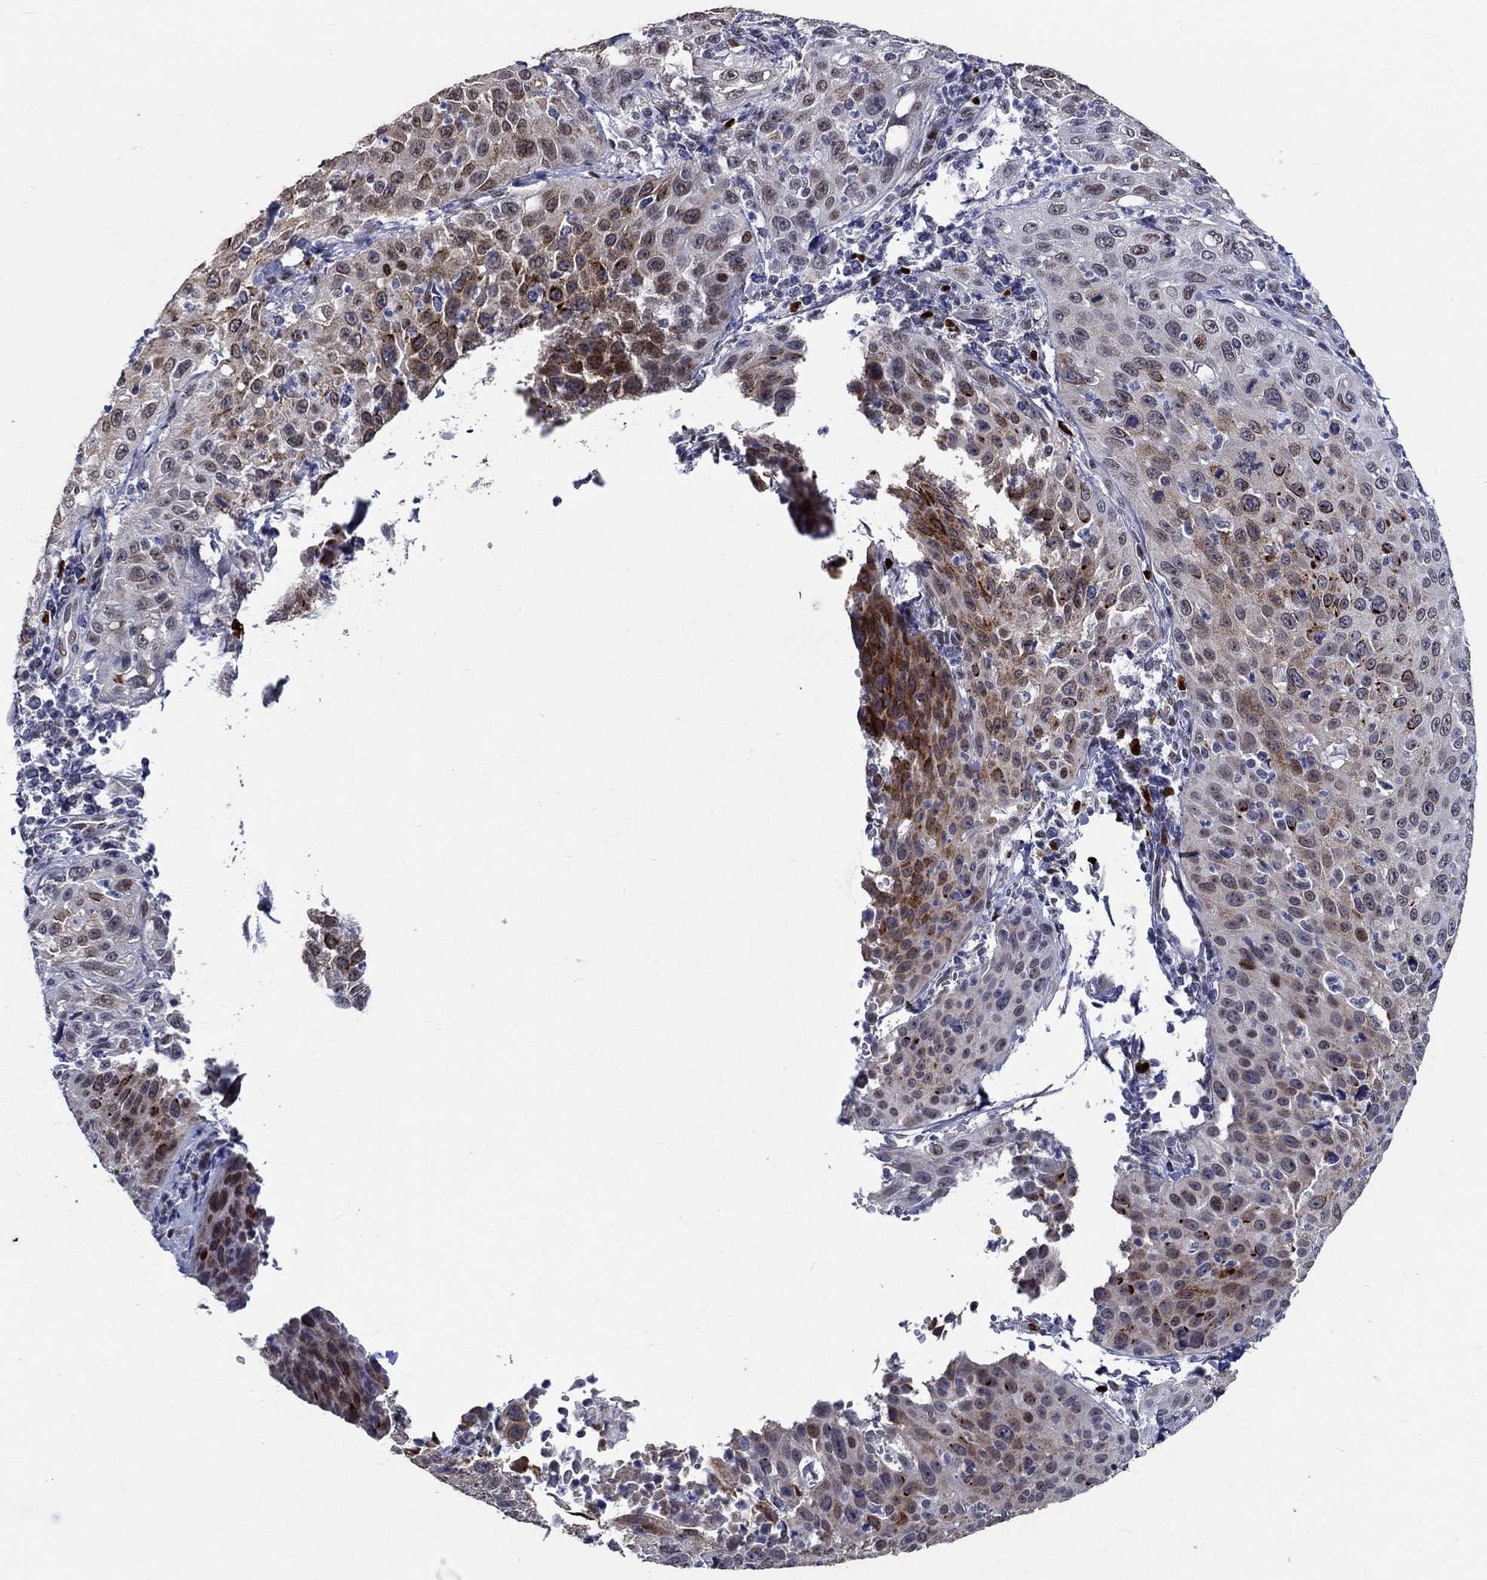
{"staining": {"intensity": "moderate", "quantity": "<25%", "location": "cytoplasmic/membranous,nuclear"}, "tissue": "cervical cancer", "cell_type": "Tumor cells", "image_type": "cancer", "snomed": [{"axis": "morphology", "description": "Squamous cell carcinoma, NOS"}, {"axis": "topography", "description": "Cervix"}], "caption": "A low amount of moderate cytoplasmic/membranous and nuclear staining is seen in approximately <25% of tumor cells in cervical cancer tissue. (brown staining indicates protein expression, while blue staining denotes nuclei).", "gene": "GATA2", "patient": {"sex": "female", "age": 26}}